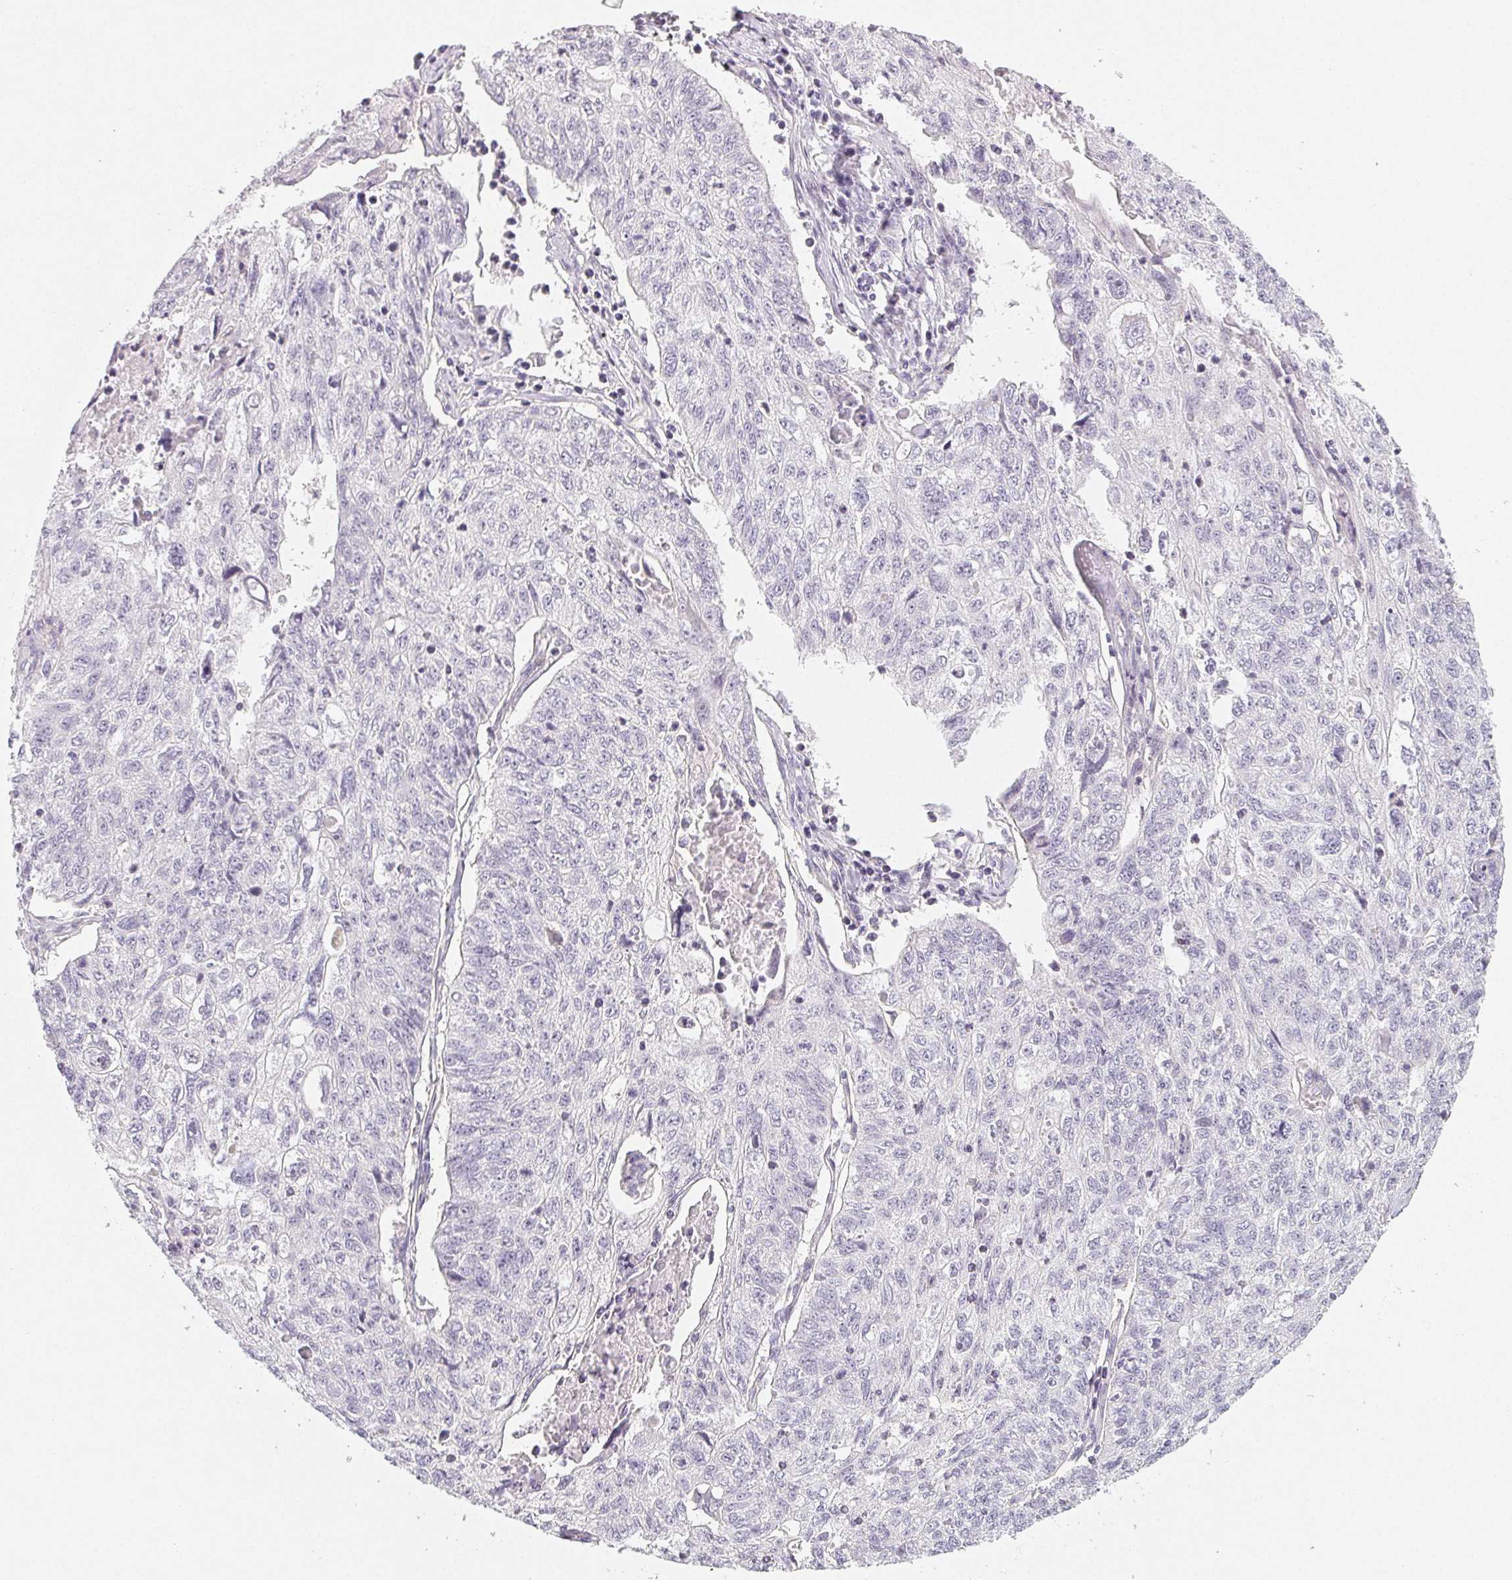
{"staining": {"intensity": "negative", "quantity": "none", "location": "none"}, "tissue": "lung cancer", "cell_type": "Tumor cells", "image_type": "cancer", "snomed": [{"axis": "morphology", "description": "Normal morphology"}, {"axis": "morphology", "description": "Aneuploidy"}, {"axis": "morphology", "description": "Squamous cell carcinoma, NOS"}, {"axis": "topography", "description": "Lymph node"}, {"axis": "topography", "description": "Lung"}], "caption": "Human lung cancer stained for a protein using IHC shows no expression in tumor cells.", "gene": "LRRC23", "patient": {"sex": "female", "age": 76}}